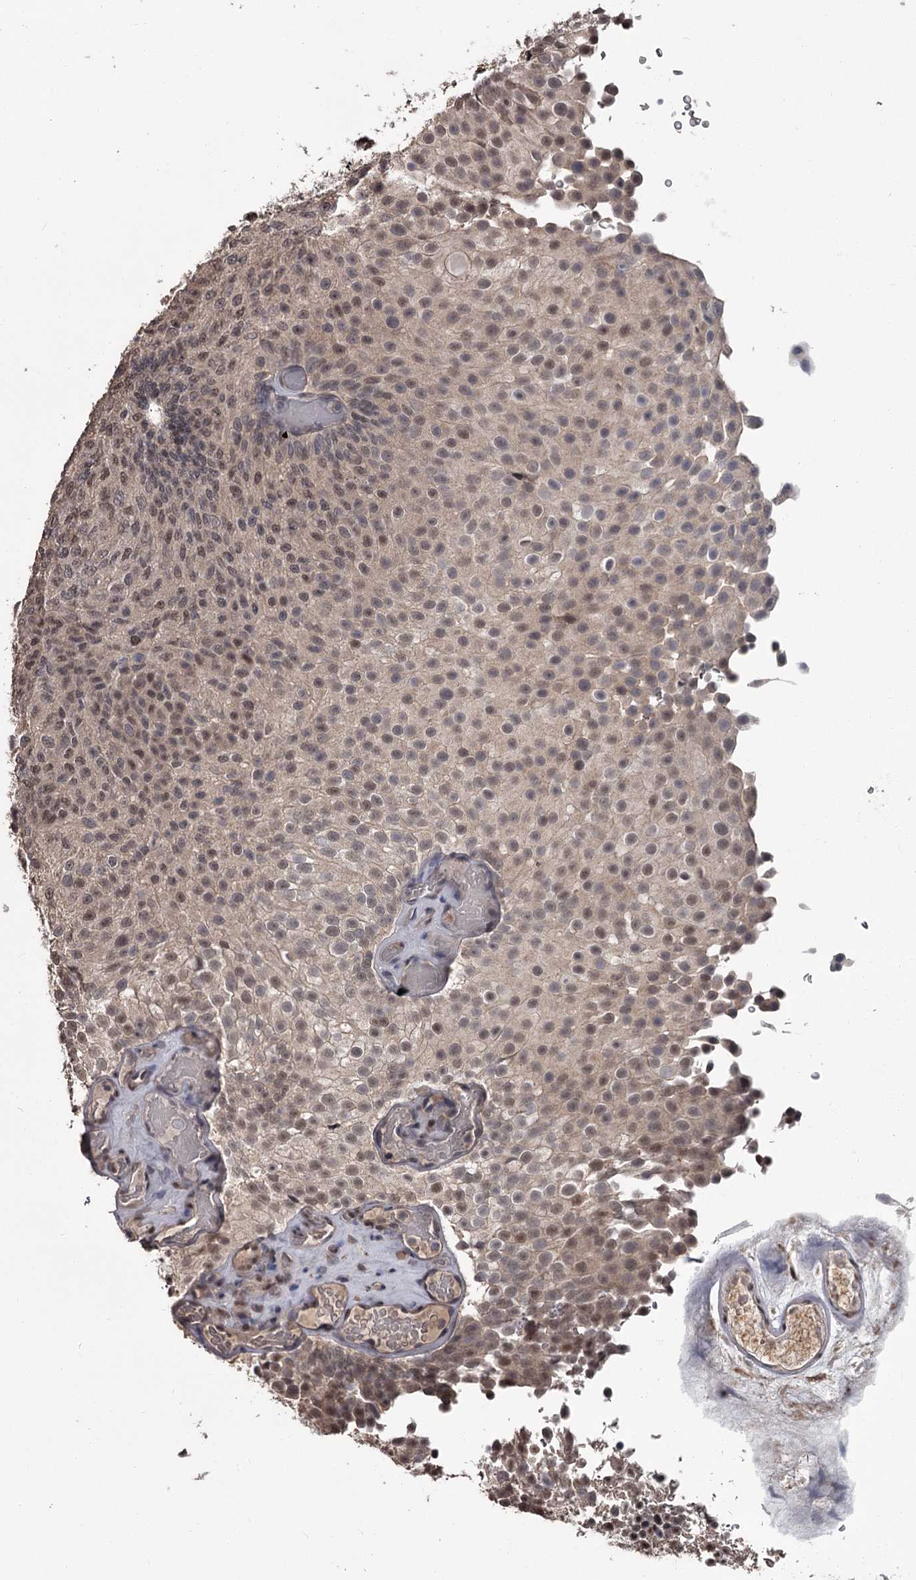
{"staining": {"intensity": "moderate", "quantity": "25%-75%", "location": "nuclear"}, "tissue": "urothelial cancer", "cell_type": "Tumor cells", "image_type": "cancer", "snomed": [{"axis": "morphology", "description": "Urothelial carcinoma, Low grade"}, {"axis": "topography", "description": "Urinary bladder"}], "caption": "An immunohistochemistry (IHC) micrograph of neoplastic tissue is shown. Protein staining in brown labels moderate nuclear positivity in urothelial cancer within tumor cells.", "gene": "PRPF40B", "patient": {"sex": "male", "age": 78}}